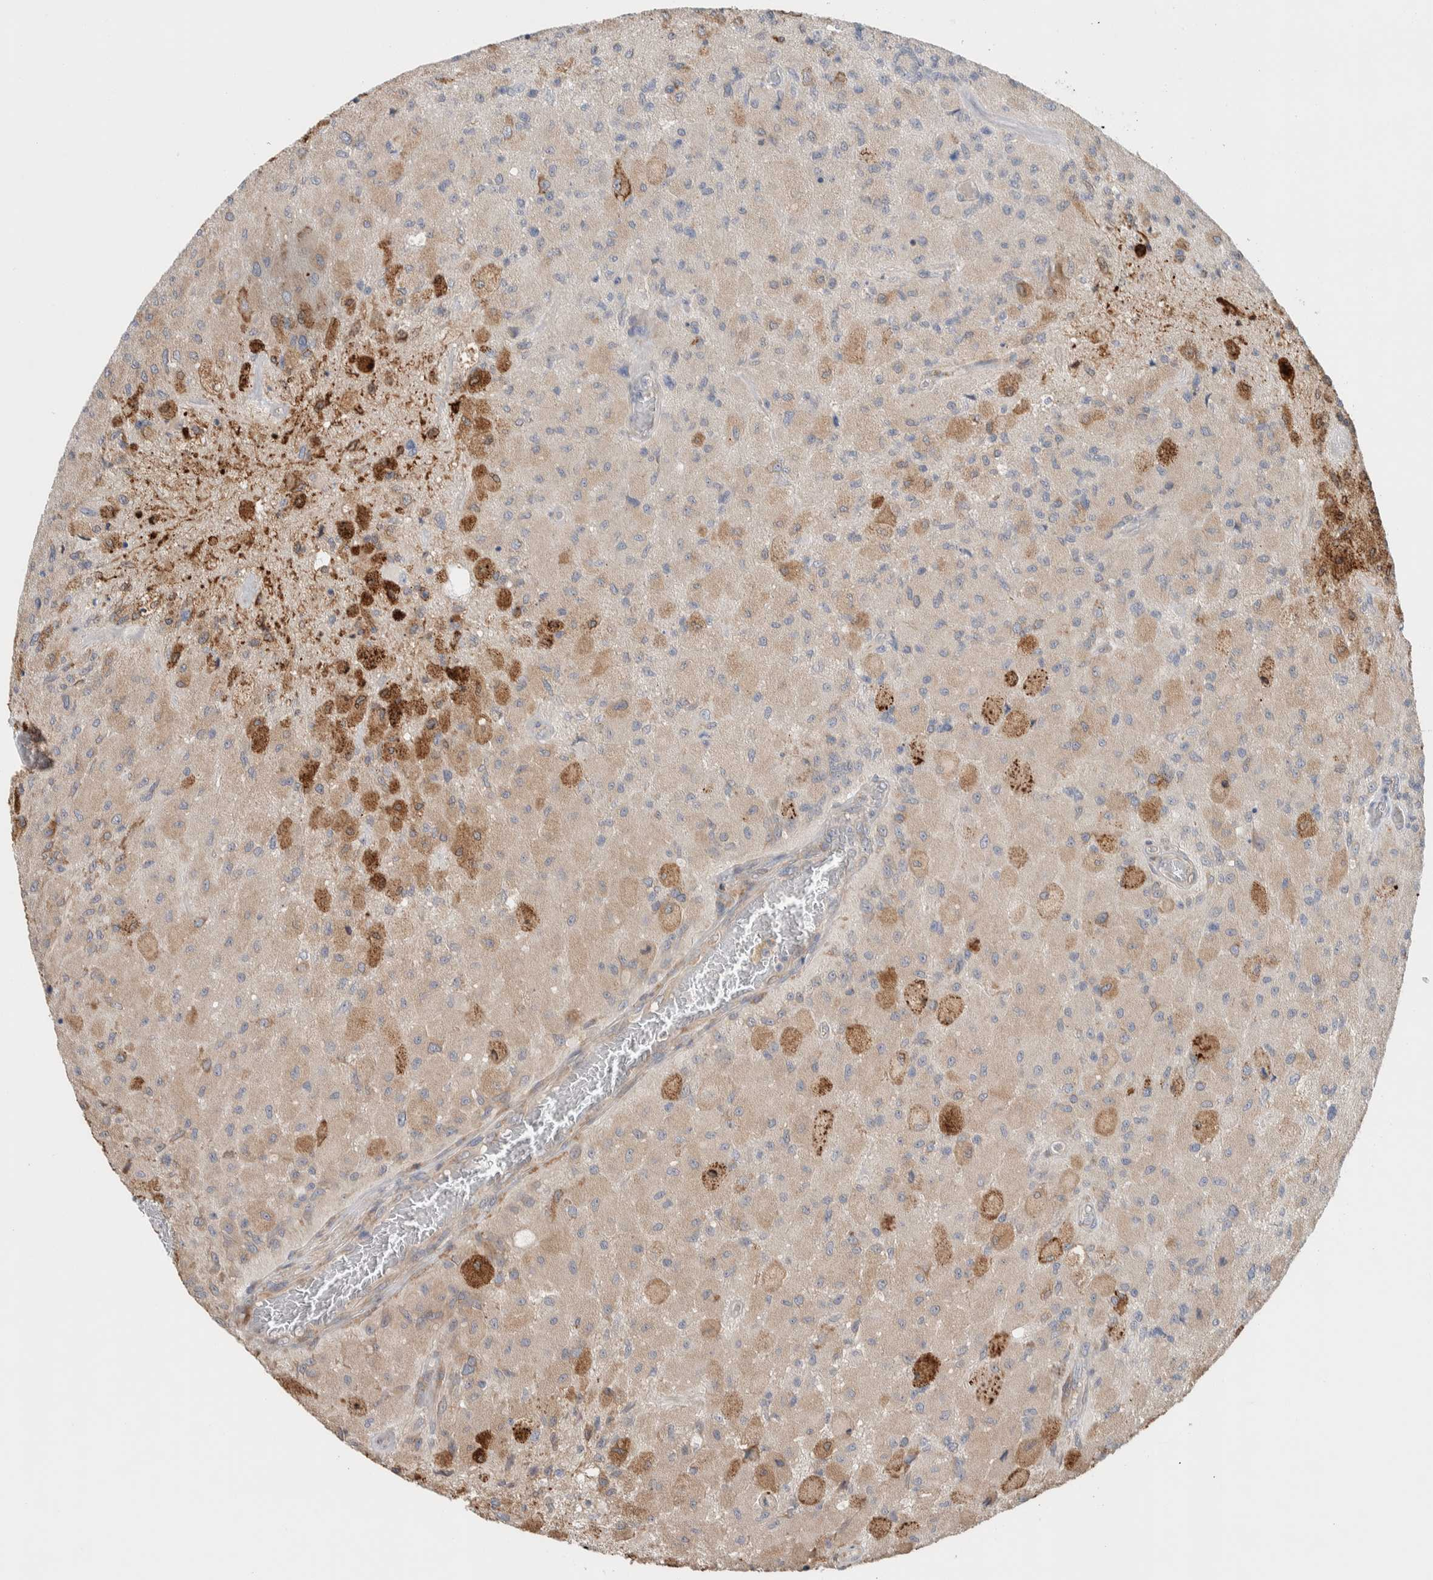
{"staining": {"intensity": "weak", "quantity": "<25%", "location": "cytoplasmic/membranous"}, "tissue": "glioma", "cell_type": "Tumor cells", "image_type": "cancer", "snomed": [{"axis": "morphology", "description": "Normal tissue, NOS"}, {"axis": "morphology", "description": "Glioma, malignant, High grade"}, {"axis": "topography", "description": "Cerebral cortex"}], "caption": "Malignant glioma (high-grade) stained for a protein using immunohistochemistry (IHC) exhibits no staining tumor cells.", "gene": "ADCY8", "patient": {"sex": "male", "age": 77}}